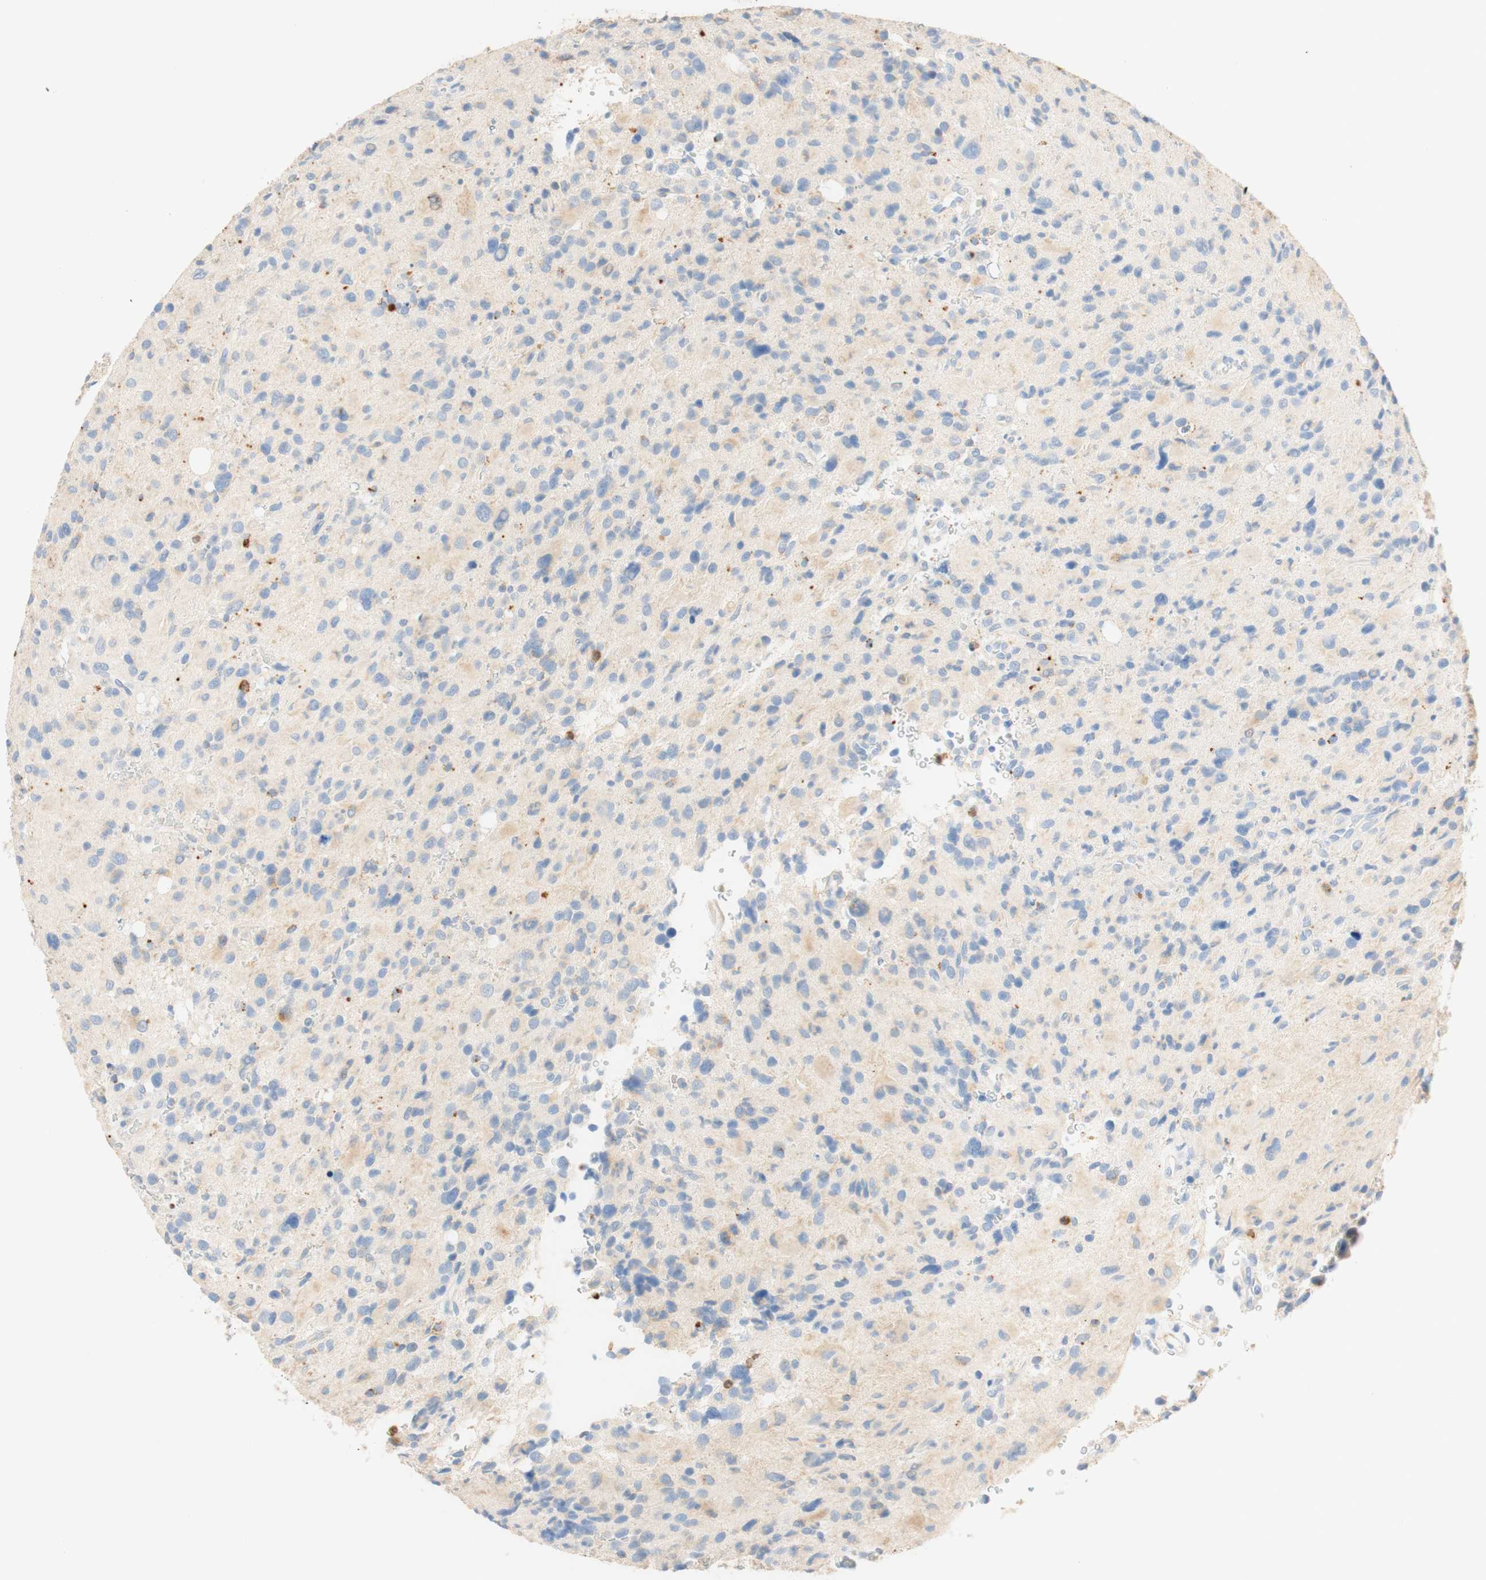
{"staining": {"intensity": "negative", "quantity": "none", "location": "none"}, "tissue": "glioma", "cell_type": "Tumor cells", "image_type": "cancer", "snomed": [{"axis": "morphology", "description": "Glioma, malignant, High grade"}, {"axis": "topography", "description": "Brain"}], "caption": "Immunohistochemistry (IHC) of human malignant glioma (high-grade) reveals no expression in tumor cells. Brightfield microscopy of immunohistochemistry (IHC) stained with DAB (3,3'-diaminobenzidine) (brown) and hematoxylin (blue), captured at high magnification.", "gene": "CD63", "patient": {"sex": "male", "age": 48}}